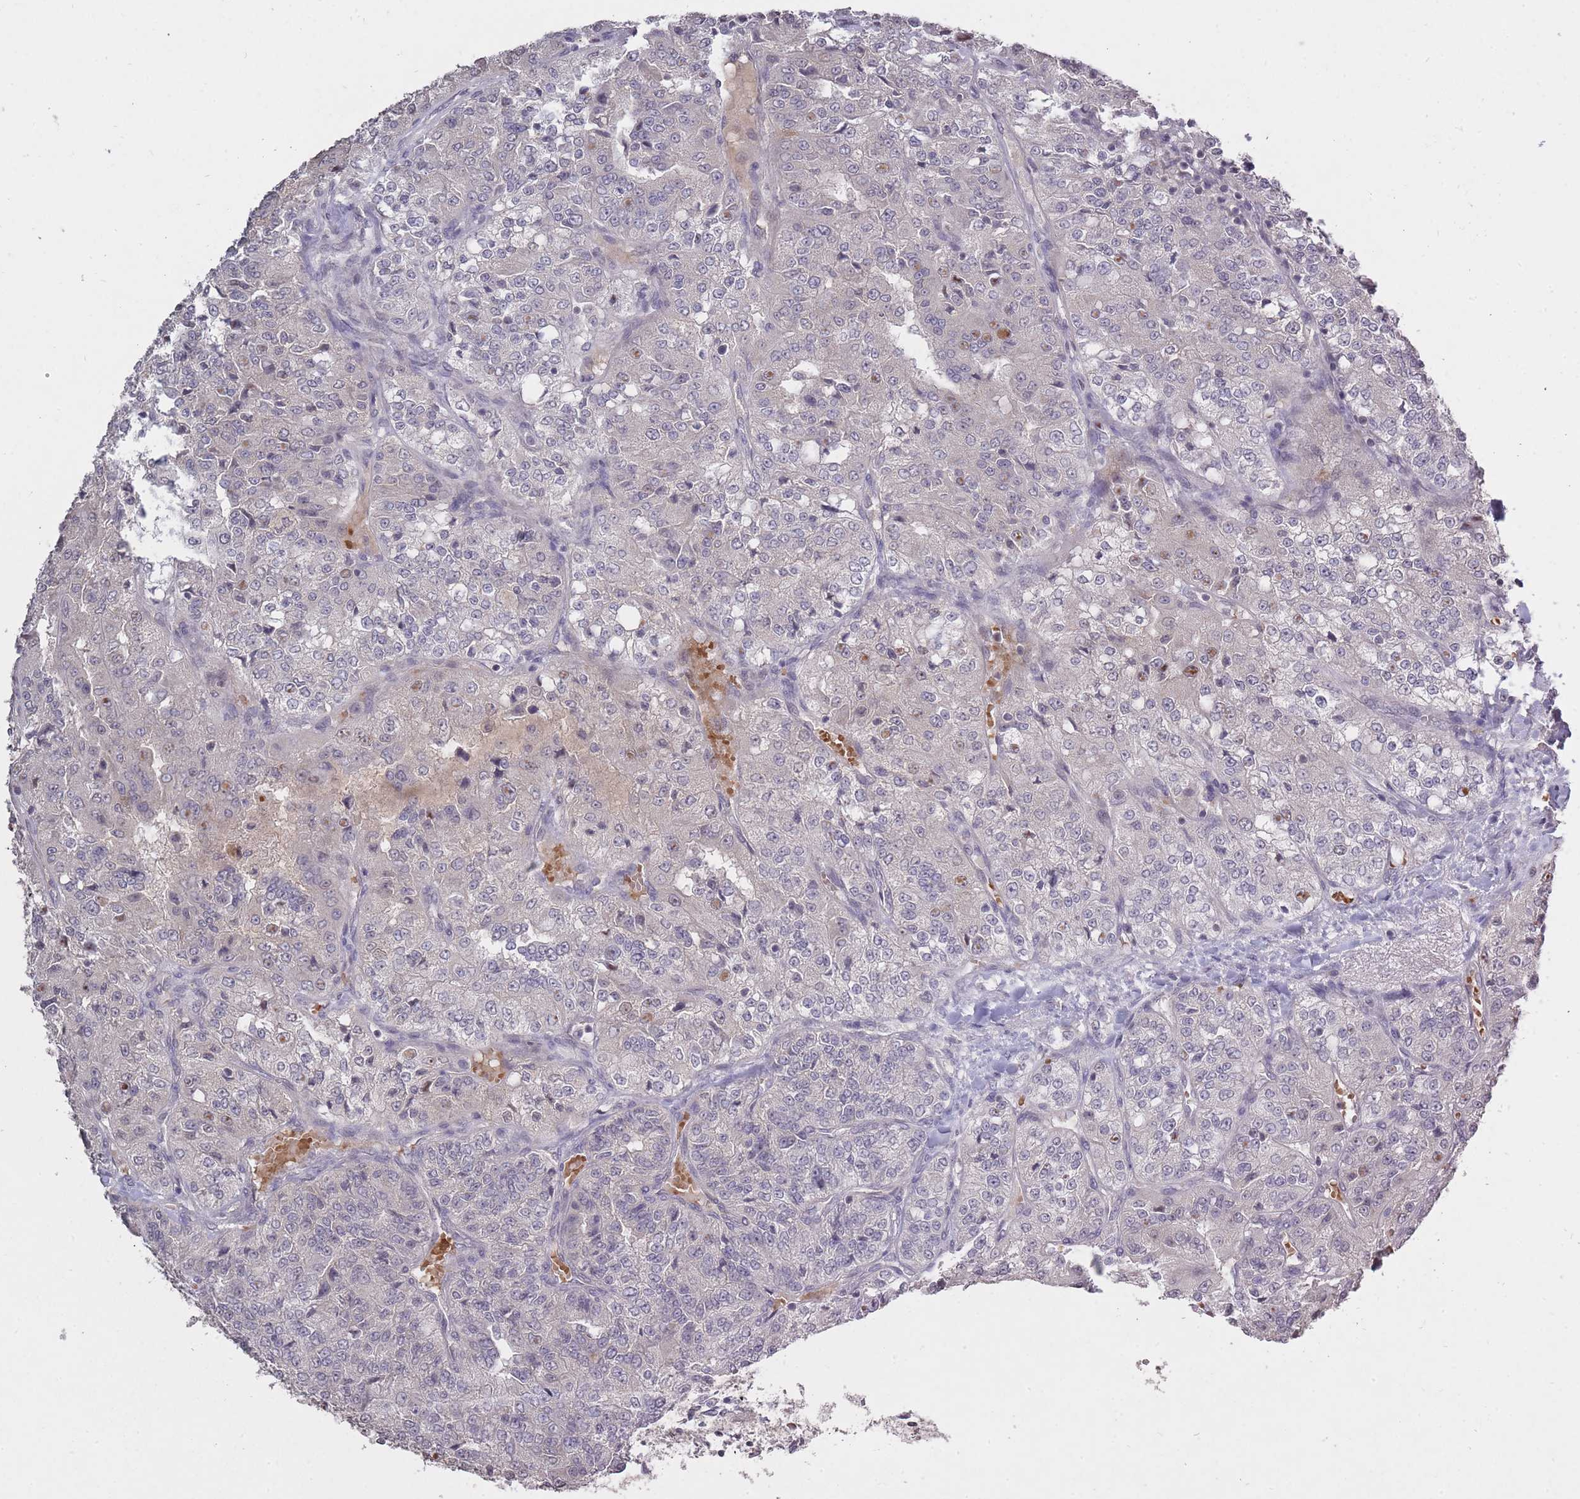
{"staining": {"intensity": "negative", "quantity": "none", "location": "none"}, "tissue": "renal cancer", "cell_type": "Tumor cells", "image_type": "cancer", "snomed": [{"axis": "morphology", "description": "Adenocarcinoma, NOS"}, {"axis": "topography", "description": "Kidney"}], "caption": "High power microscopy histopathology image of an immunohistochemistry (IHC) photomicrograph of renal cancer, revealing no significant staining in tumor cells. (Stains: DAB immunohistochemistry (IHC) with hematoxylin counter stain, Microscopy: brightfield microscopy at high magnification).", "gene": "ADCYAP1R1", "patient": {"sex": "female", "age": 63}}